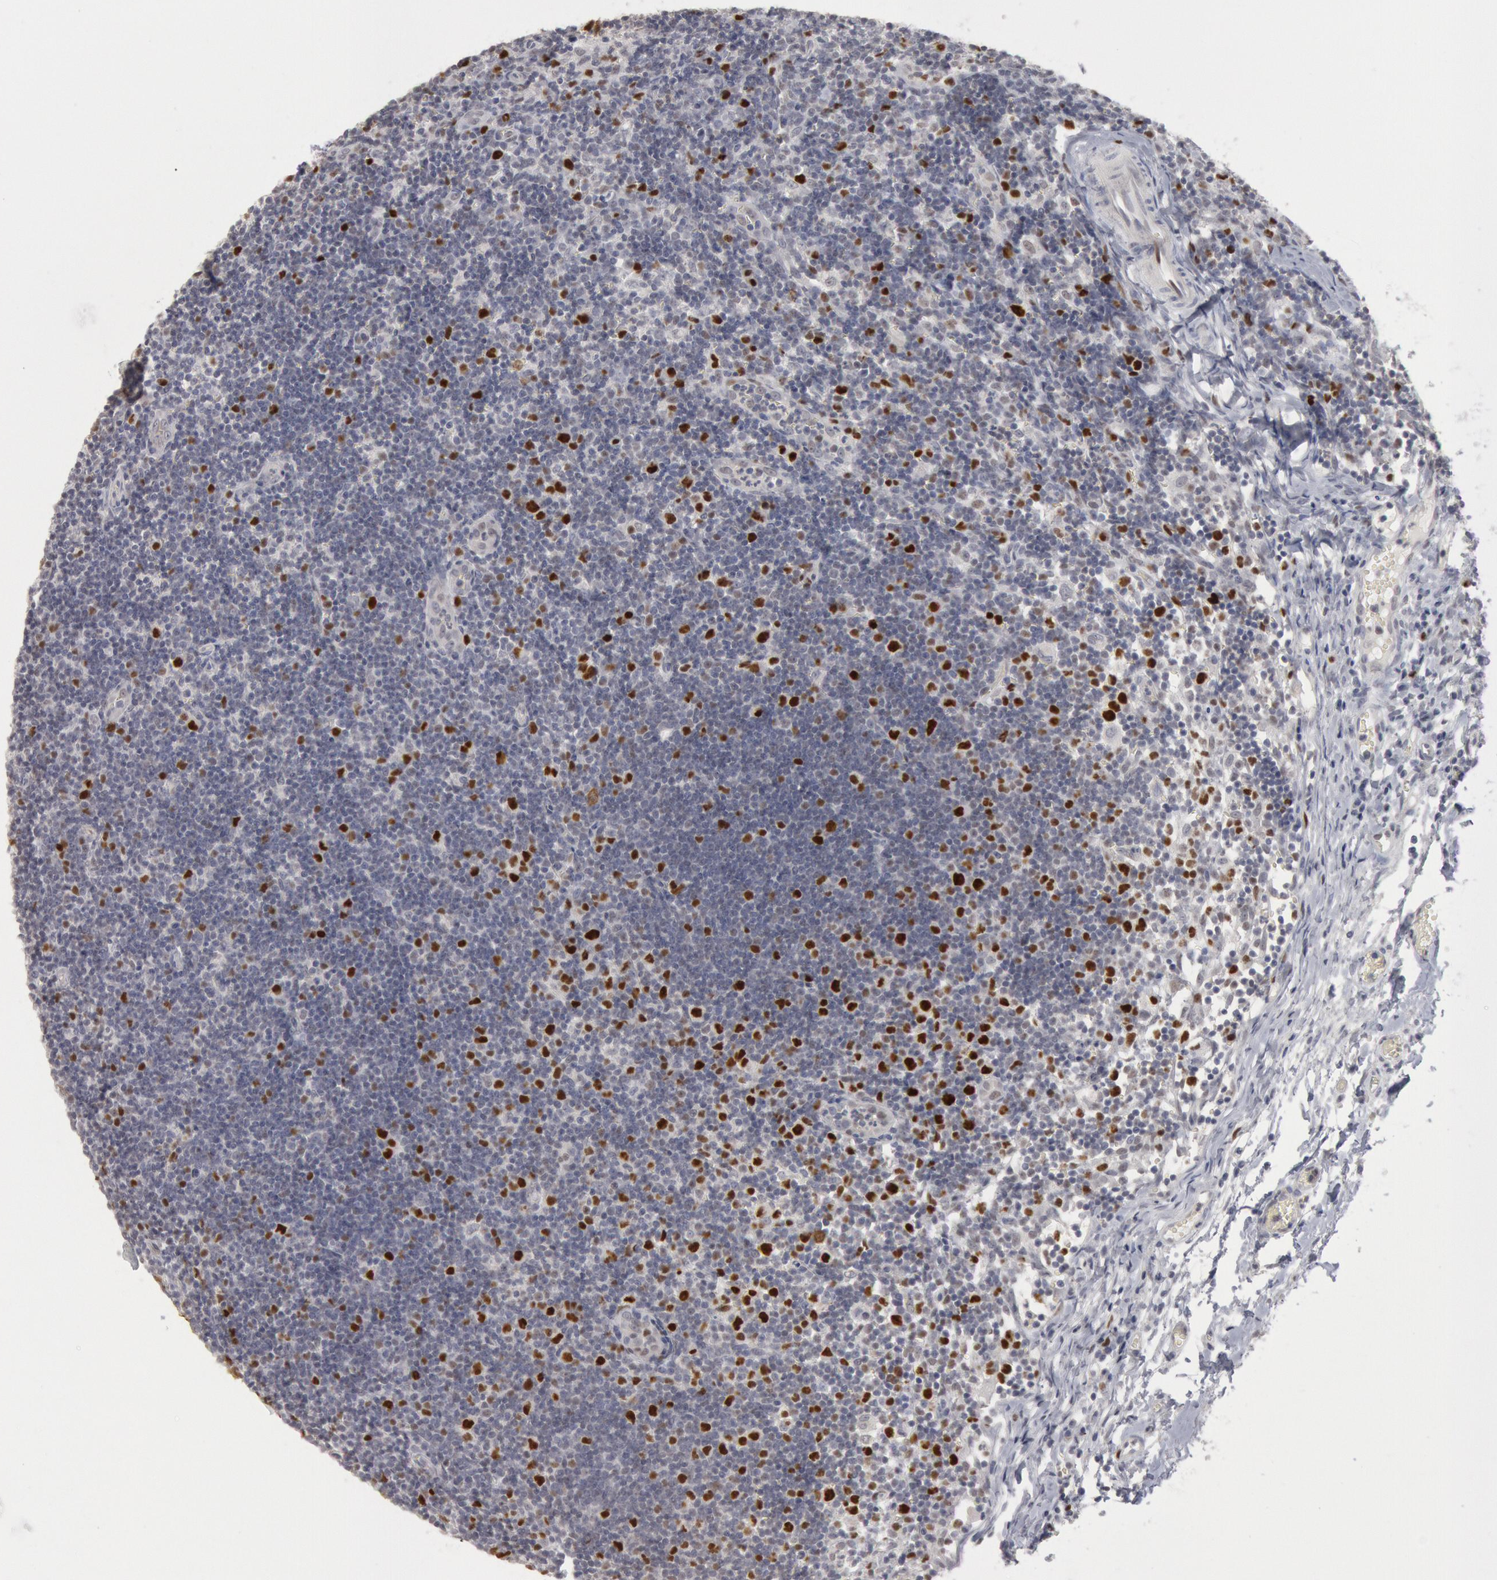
{"staining": {"intensity": "strong", "quantity": ">75%", "location": "nuclear"}, "tissue": "lymph node", "cell_type": "Germinal center cells", "image_type": "normal", "snomed": [{"axis": "morphology", "description": "Normal tissue, NOS"}, {"axis": "morphology", "description": "Inflammation, NOS"}, {"axis": "topography", "description": "Lymph node"}, {"axis": "topography", "description": "Salivary gland"}], "caption": "This image demonstrates unremarkable lymph node stained with immunohistochemistry to label a protein in brown. The nuclear of germinal center cells show strong positivity for the protein. Nuclei are counter-stained blue.", "gene": "WDHD1", "patient": {"sex": "male", "age": 3}}